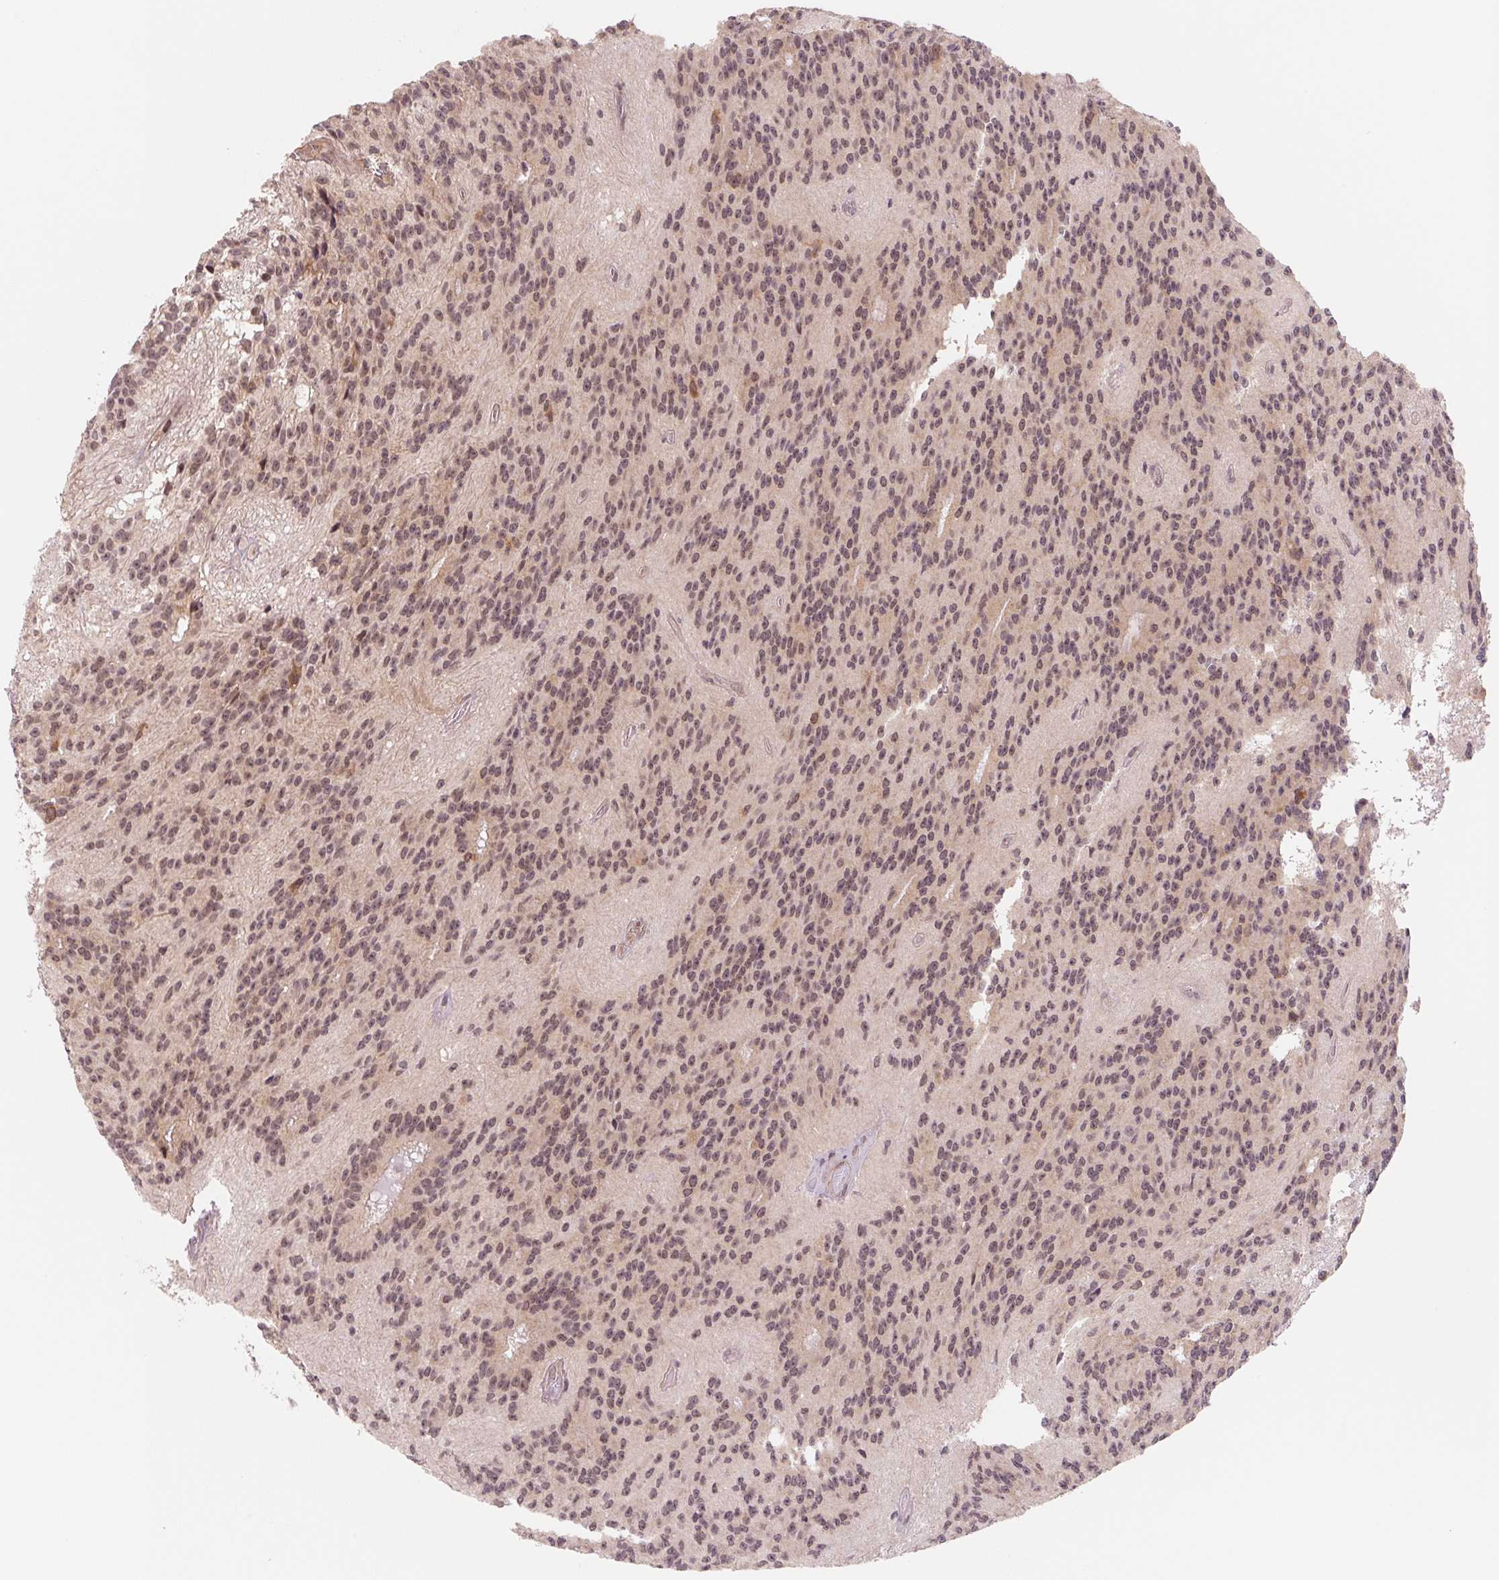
{"staining": {"intensity": "moderate", "quantity": ">75%", "location": "nuclear"}, "tissue": "glioma", "cell_type": "Tumor cells", "image_type": "cancer", "snomed": [{"axis": "morphology", "description": "Glioma, malignant, Low grade"}, {"axis": "topography", "description": "Brain"}], "caption": "IHC photomicrograph of malignant glioma (low-grade) stained for a protein (brown), which displays medium levels of moderate nuclear positivity in approximately >75% of tumor cells.", "gene": "DNAJB6", "patient": {"sex": "male", "age": 31}}